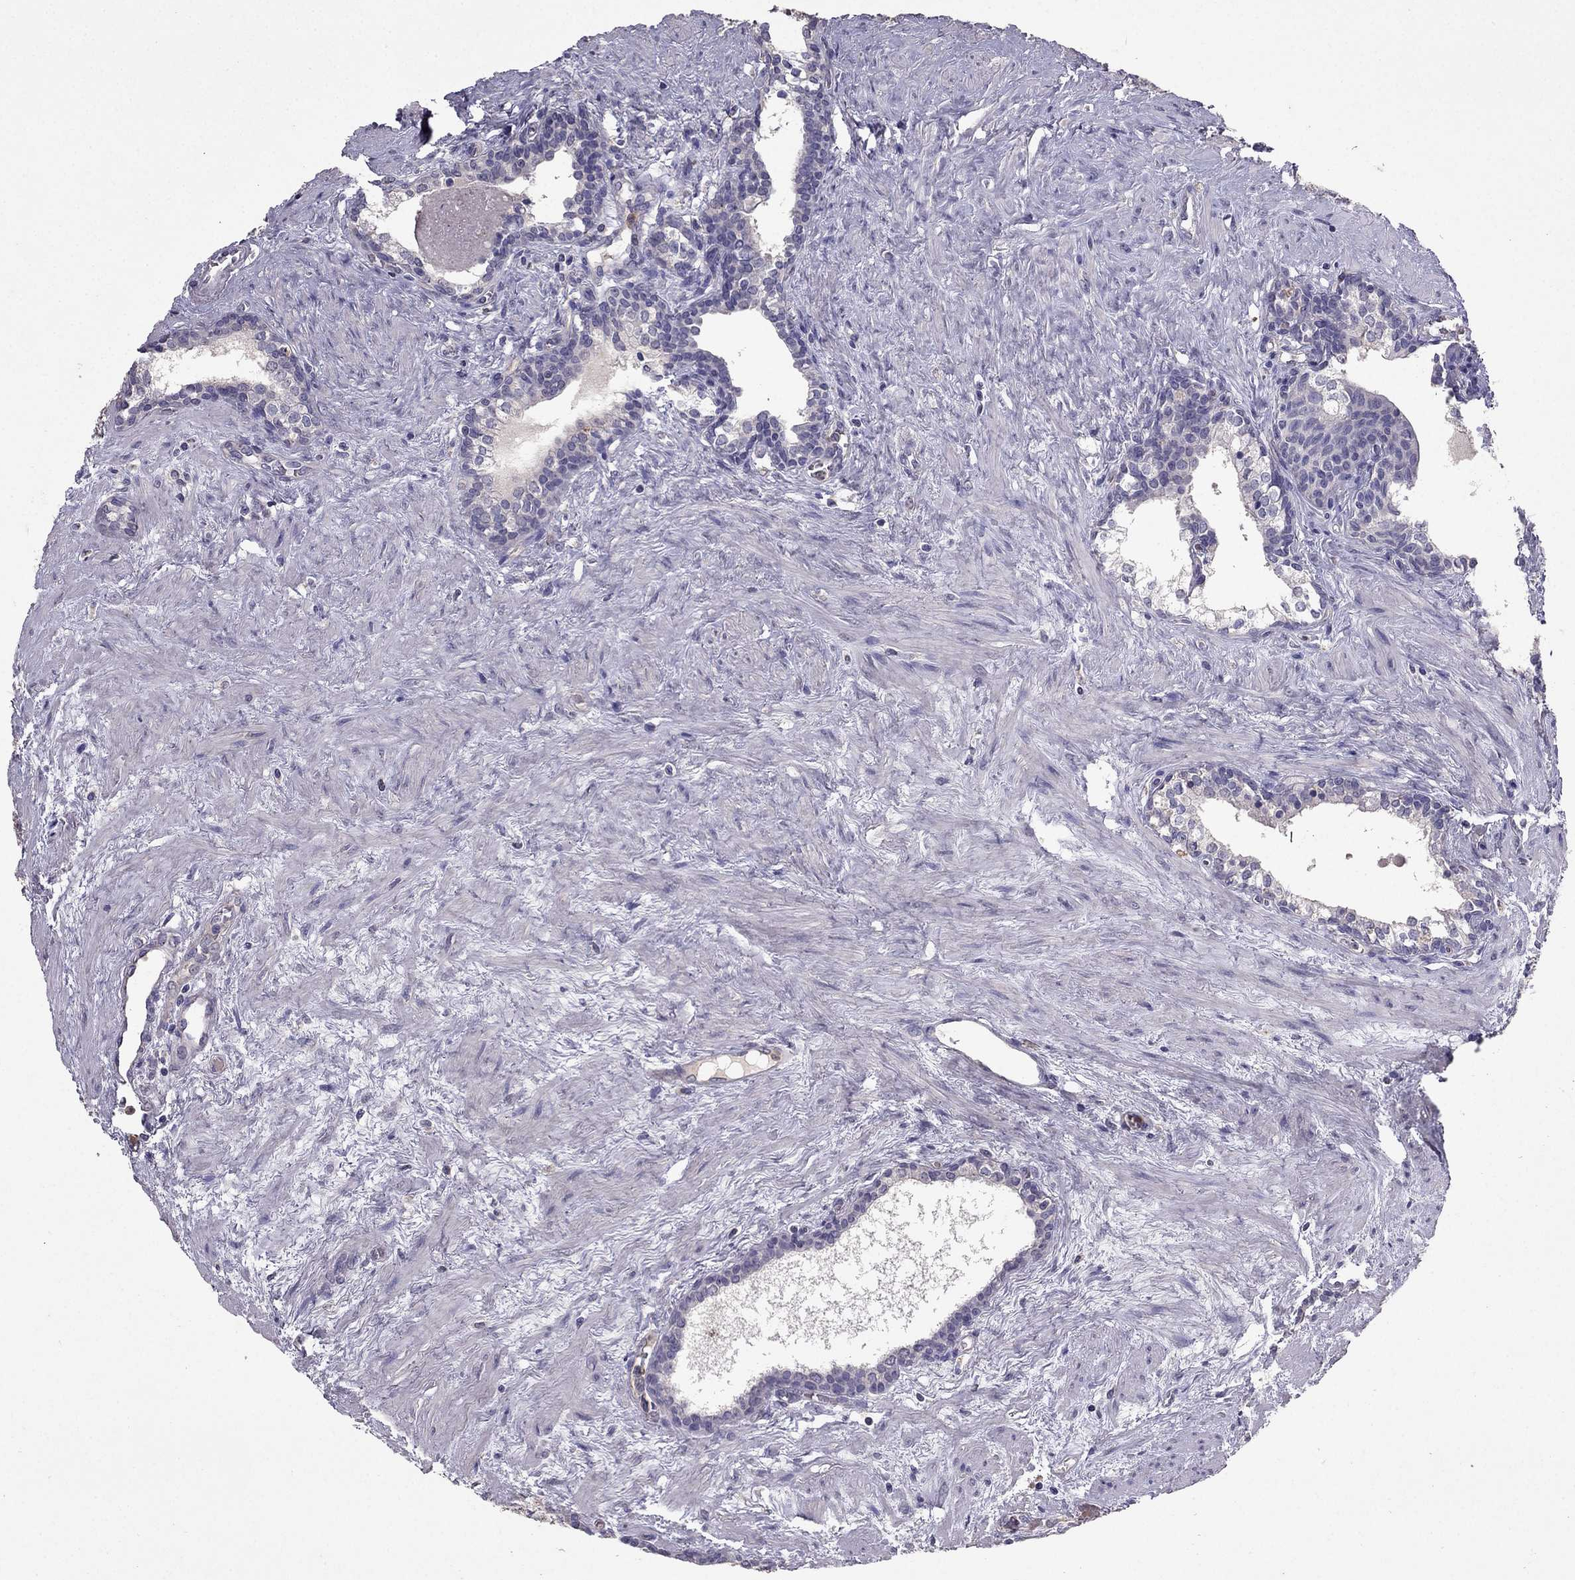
{"staining": {"intensity": "negative", "quantity": "none", "location": "none"}, "tissue": "prostate cancer", "cell_type": "Tumor cells", "image_type": "cancer", "snomed": [{"axis": "morphology", "description": "Adenocarcinoma, NOS"}, {"axis": "morphology", "description": "Adenocarcinoma, High grade"}, {"axis": "topography", "description": "Prostate"}], "caption": "Photomicrograph shows no significant protein positivity in tumor cells of prostate cancer.", "gene": "RFLNB", "patient": {"sex": "male", "age": 61}}